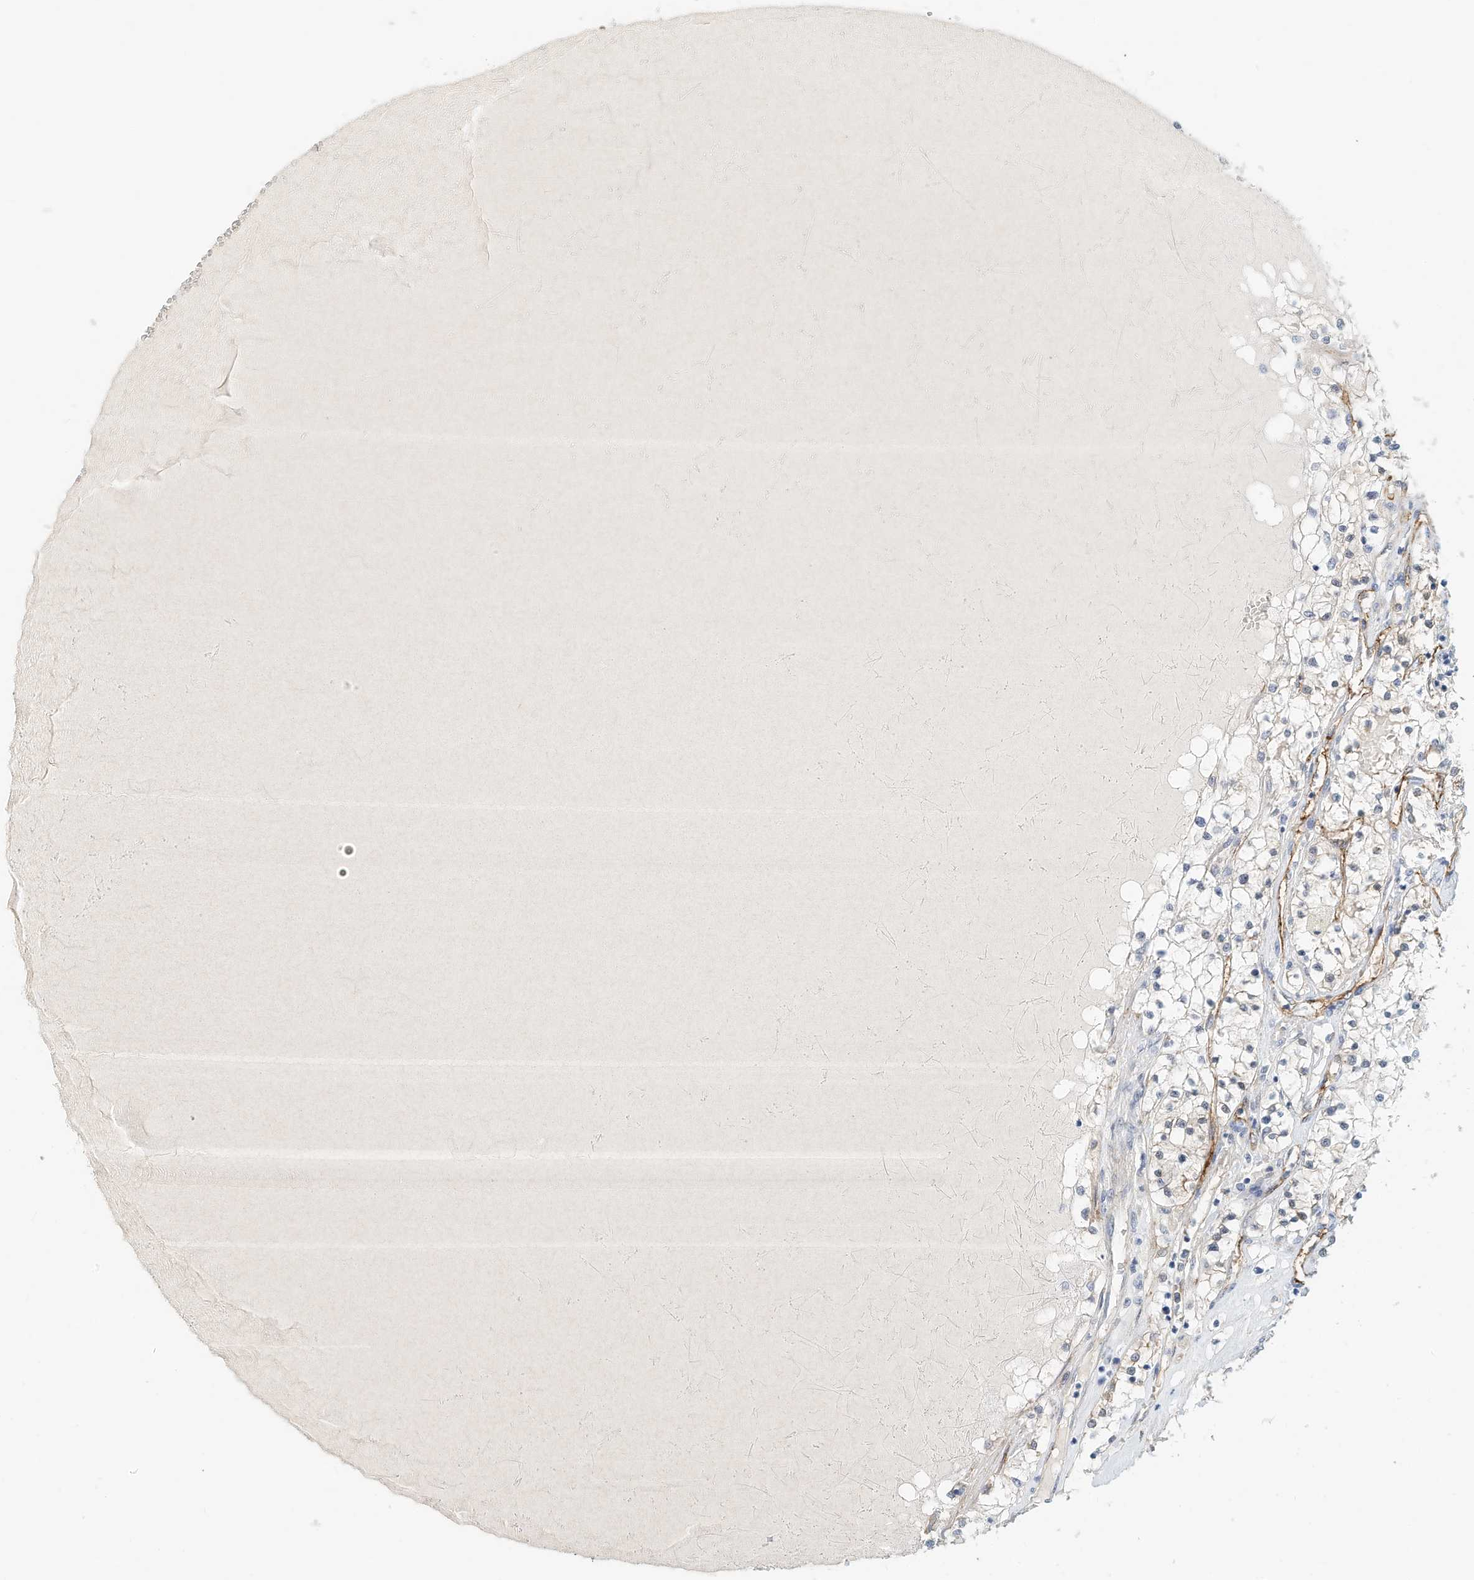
{"staining": {"intensity": "negative", "quantity": "none", "location": "none"}, "tissue": "renal cancer", "cell_type": "Tumor cells", "image_type": "cancer", "snomed": [{"axis": "morphology", "description": "Normal tissue, NOS"}, {"axis": "morphology", "description": "Adenocarcinoma, NOS"}, {"axis": "topography", "description": "Kidney"}], "caption": "Photomicrograph shows no significant protein expression in tumor cells of renal cancer. (Stains: DAB (3,3'-diaminobenzidine) IHC with hematoxylin counter stain, Microscopy: brightfield microscopy at high magnification).", "gene": "ARHGAP28", "patient": {"sex": "male", "age": 68}}